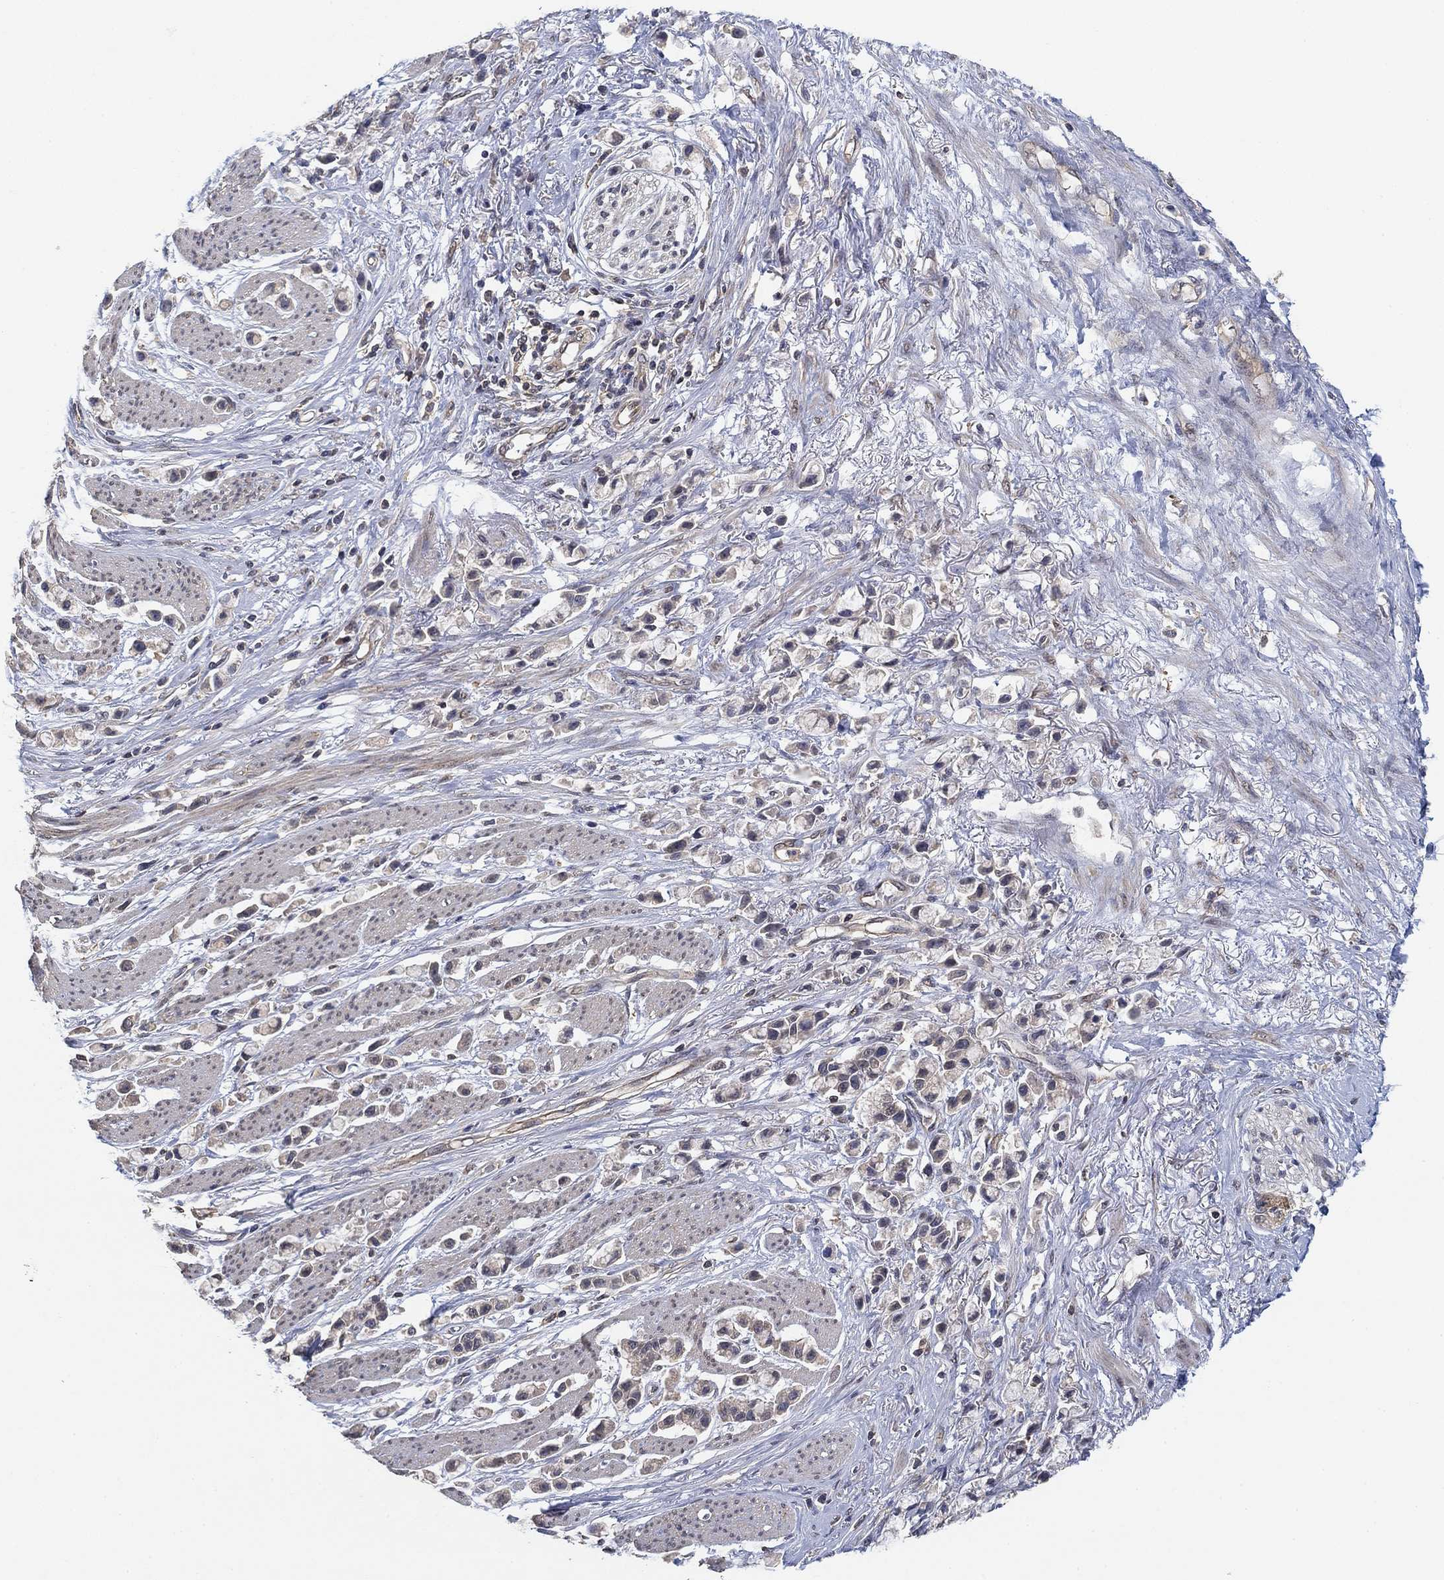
{"staining": {"intensity": "negative", "quantity": "none", "location": "none"}, "tissue": "stomach cancer", "cell_type": "Tumor cells", "image_type": "cancer", "snomed": [{"axis": "morphology", "description": "Adenocarcinoma, NOS"}, {"axis": "topography", "description": "Stomach"}], "caption": "Tumor cells are negative for brown protein staining in stomach adenocarcinoma.", "gene": "CCDC43", "patient": {"sex": "female", "age": 81}}